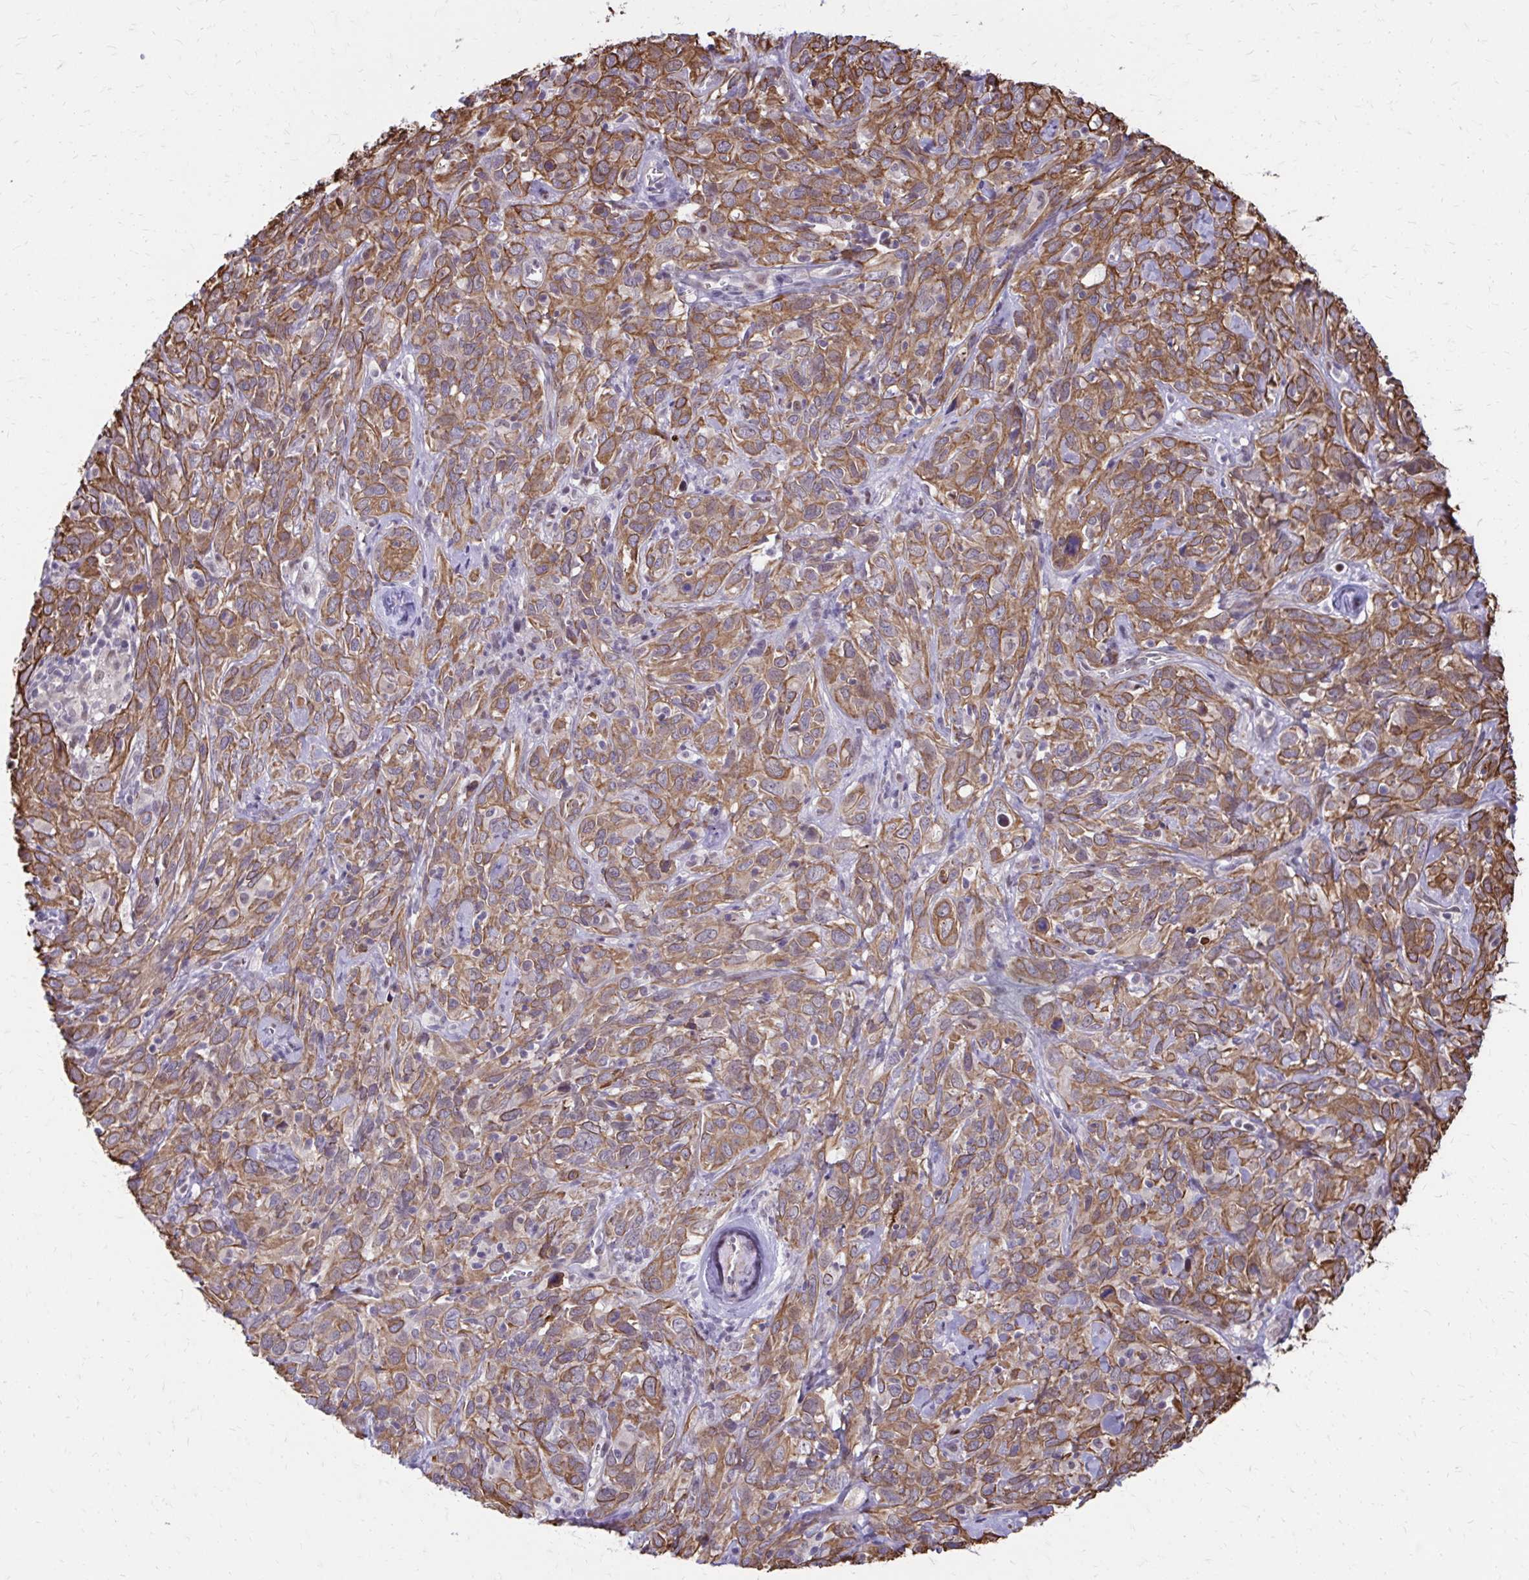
{"staining": {"intensity": "moderate", "quantity": ">75%", "location": "cytoplasmic/membranous"}, "tissue": "cervical cancer", "cell_type": "Tumor cells", "image_type": "cancer", "snomed": [{"axis": "morphology", "description": "Normal tissue, NOS"}, {"axis": "morphology", "description": "Squamous cell carcinoma, NOS"}, {"axis": "topography", "description": "Cervix"}], "caption": "Immunohistochemistry photomicrograph of neoplastic tissue: squamous cell carcinoma (cervical) stained using immunohistochemistry reveals medium levels of moderate protein expression localized specifically in the cytoplasmic/membranous of tumor cells, appearing as a cytoplasmic/membranous brown color.", "gene": "ANKRD30B", "patient": {"sex": "female", "age": 51}}